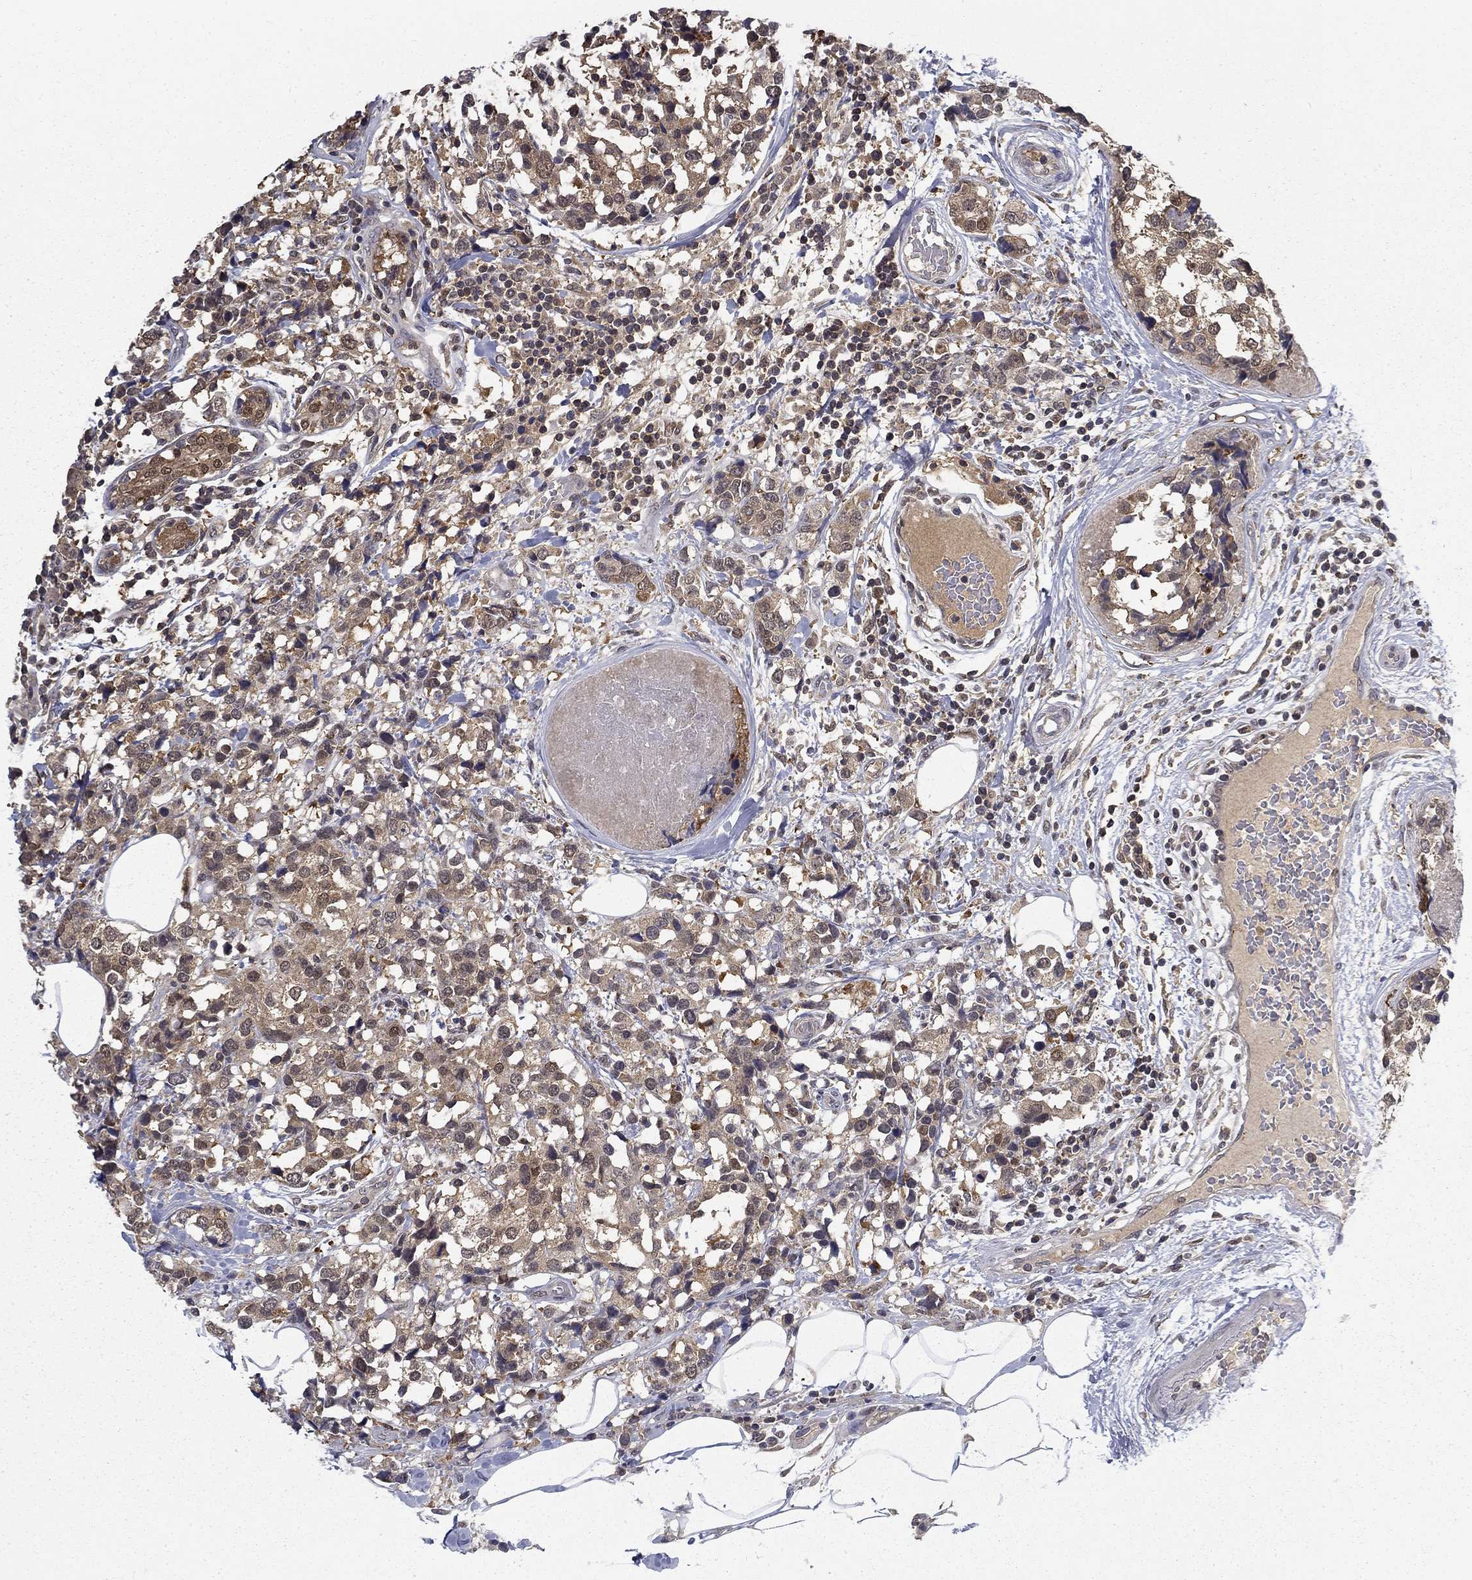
{"staining": {"intensity": "weak", "quantity": "25%-75%", "location": "cytoplasmic/membranous"}, "tissue": "breast cancer", "cell_type": "Tumor cells", "image_type": "cancer", "snomed": [{"axis": "morphology", "description": "Lobular carcinoma"}, {"axis": "topography", "description": "Breast"}], "caption": "This is an image of IHC staining of lobular carcinoma (breast), which shows weak positivity in the cytoplasmic/membranous of tumor cells.", "gene": "NIT2", "patient": {"sex": "female", "age": 59}}